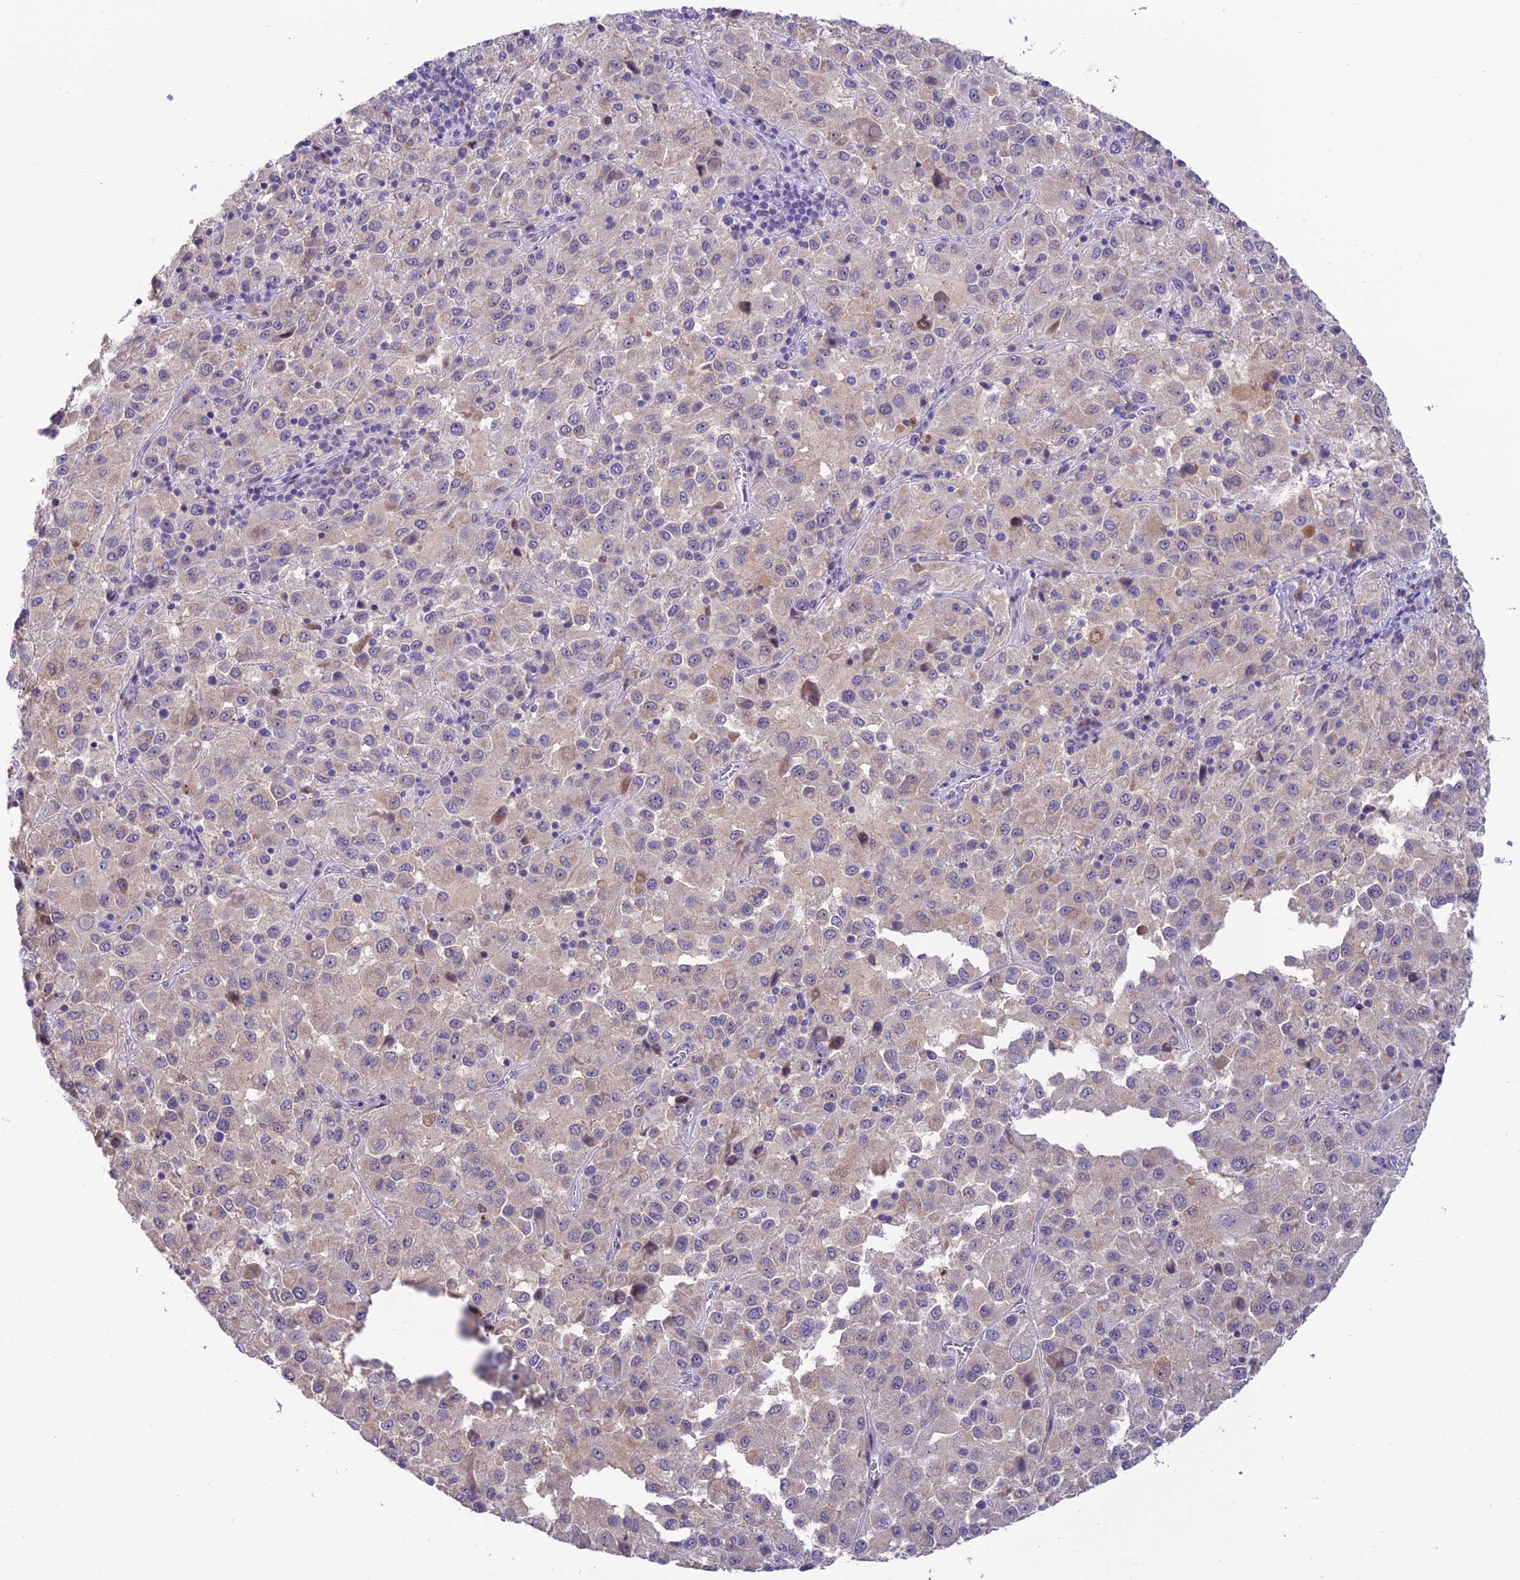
{"staining": {"intensity": "weak", "quantity": "<25%", "location": "cytoplasmic/membranous"}, "tissue": "melanoma", "cell_type": "Tumor cells", "image_type": "cancer", "snomed": [{"axis": "morphology", "description": "Malignant melanoma, Metastatic site"}, {"axis": "topography", "description": "Lung"}], "caption": "DAB (3,3'-diaminobenzidine) immunohistochemical staining of melanoma exhibits no significant expression in tumor cells.", "gene": "SLC10A1", "patient": {"sex": "male", "age": 64}}